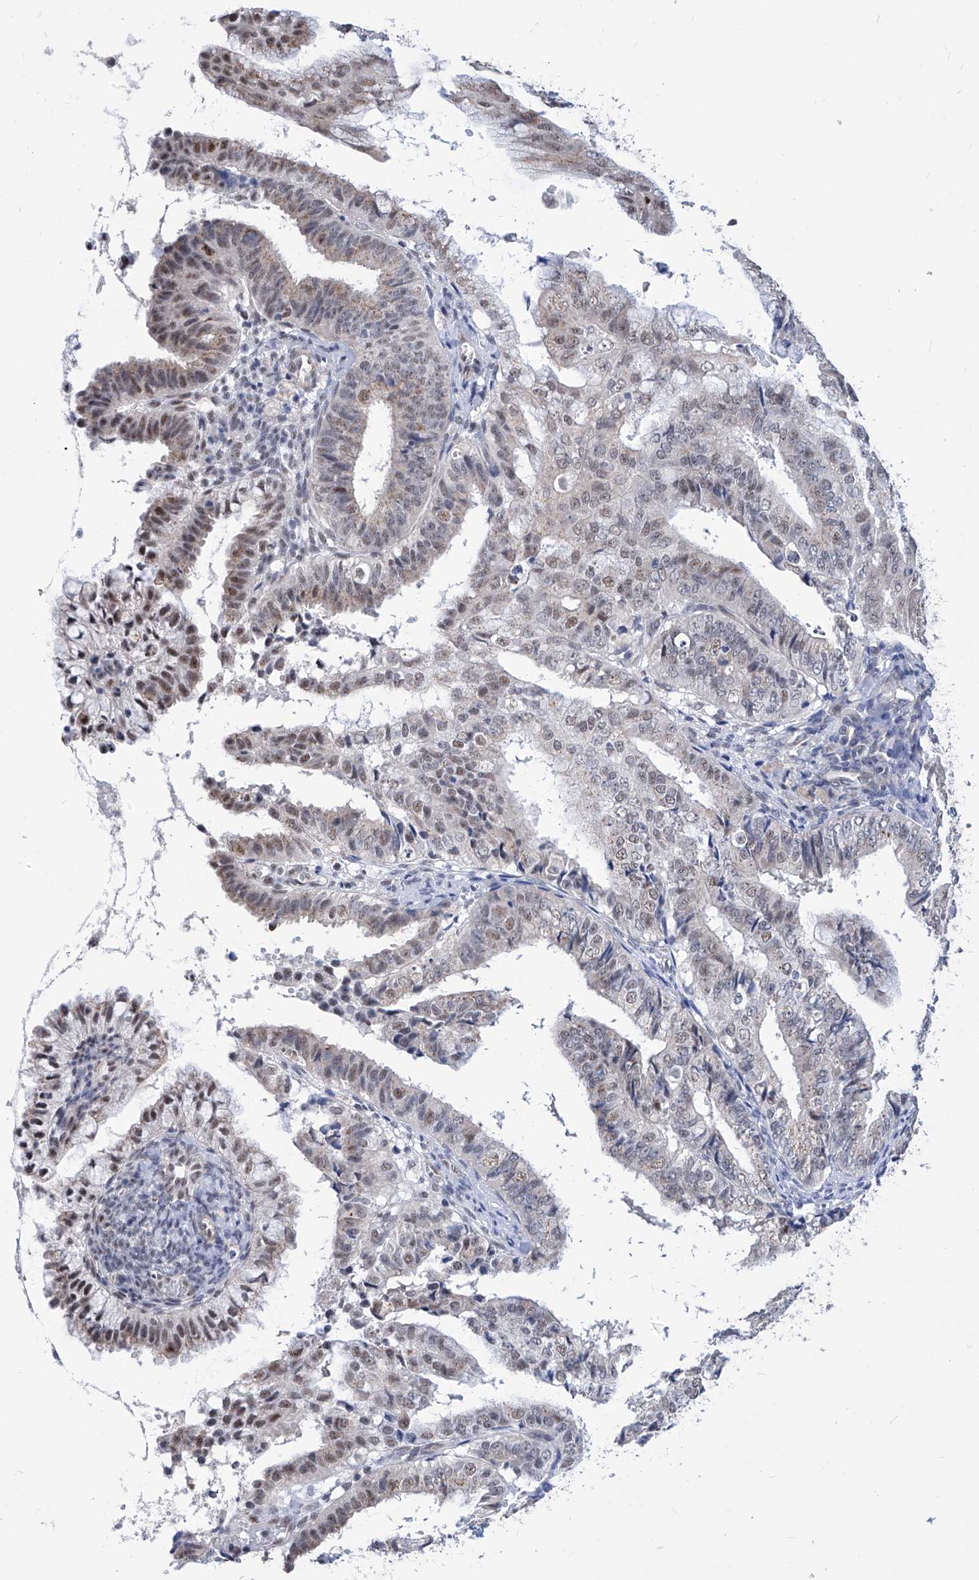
{"staining": {"intensity": "moderate", "quantity": "<25%", "location": "nuclear"}, "tissue": "endometrial cancer", "cell_type": "Tumor cells", "image_type": "cancer", "snomed": [{"axis": "morphology", "description": "Adenocarcinoma, NOS"}, {"axis": "topography", "description": "Endometrium"}], "caption": "A brown stain highlights moderate nuclear staining of a protein in human endometrial cancer tumor cells. (Brightfield microscopy of DAB IHC at high magnification).", "gene": "SART1", "patient": {"sex": "female", "age": 63}}